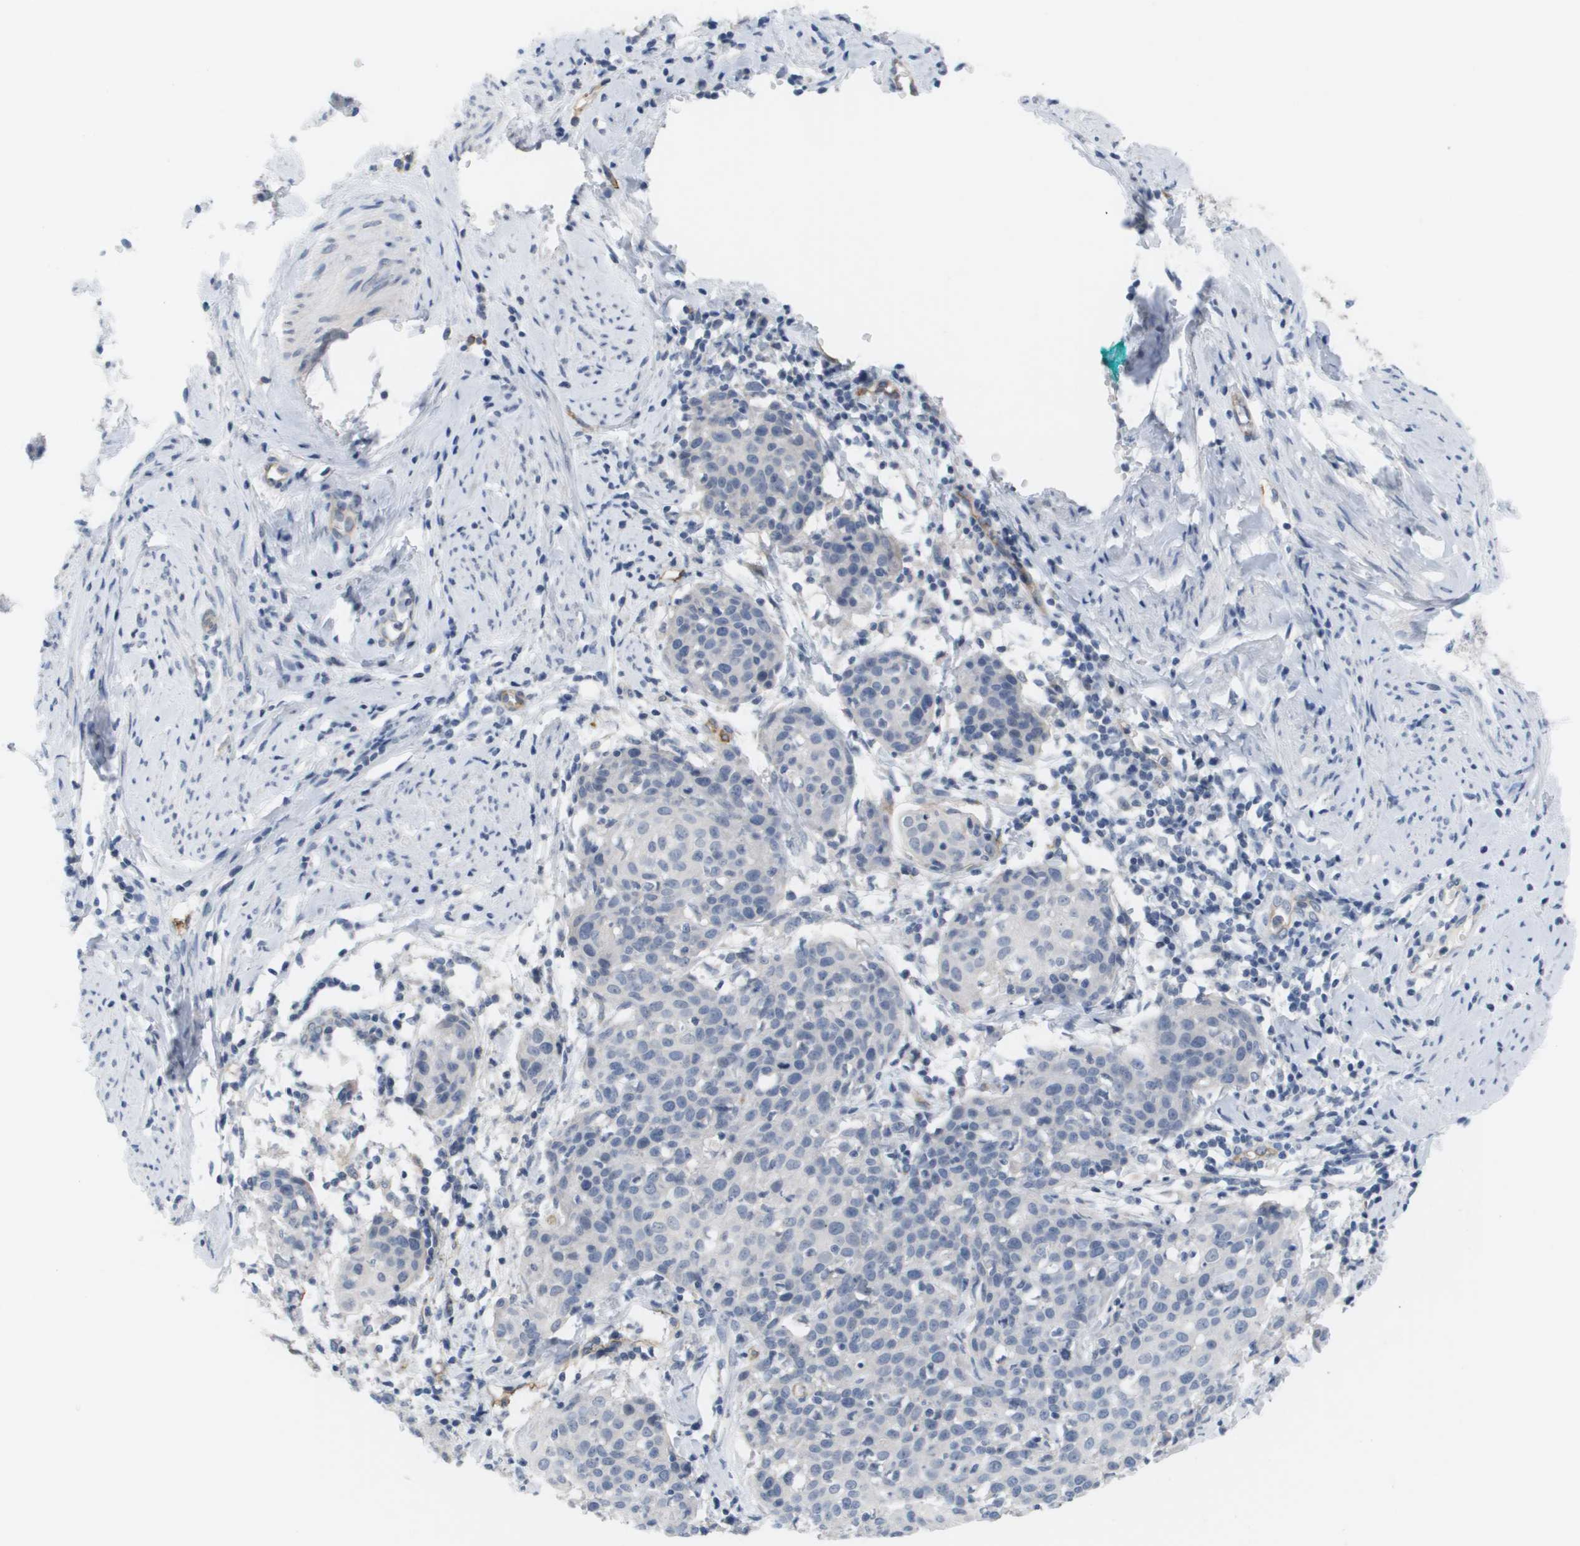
{"staining": {"intensity": "negative", "quantity": "none", "location": "none"}, "tissue": "cervical cancer", "cell_type": "Tumor cells", "image_type": "cancer", "snomed": [{"axis": "morphology", "description": "Squamous cell carcinoma, NOS"}, {"axis": "topography", "description": "Cervix"}], "caption": "DAB immunohistochemical staining of cervical squamous cell carcinoma reveals no significant expression in tumor cells.", "gene": "ANGPT2", "patient": {"sex": "female", "age": 38}}